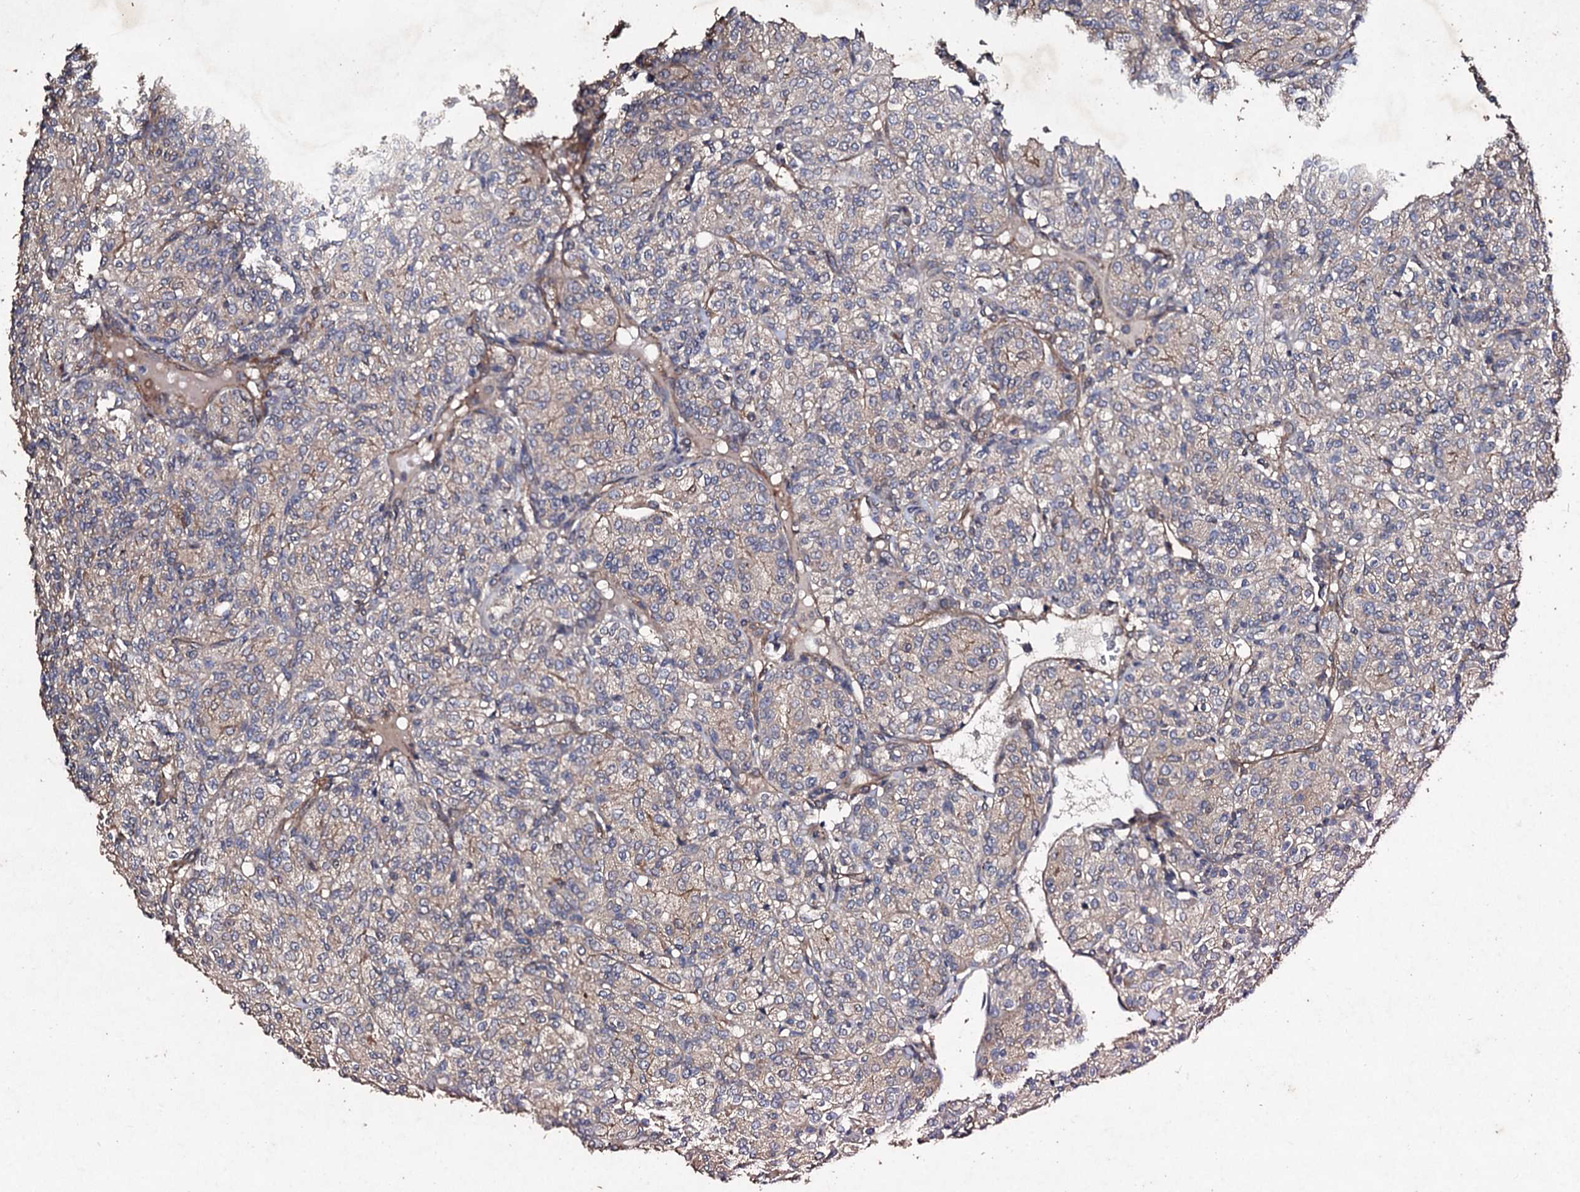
{"staining": {"intensity": "weak", "quantity": "<25%", "location": "cytoplasmic/membranous"}, "tissue": "renal cancer", "cell_type": "Tumor cells", "image_type": "cancer", "snomed": [{"axis": "morphology", "description": "Adenocarcinoma, NOS"}, {"axis": "topography", "description": "Kidney"}], "caption": "A histopathology image of human adenocarcinoma (renal) is negative for staining in tumor cells.", "gene": "MOCOS", "patient": {"sex": "male", "age": 77}}